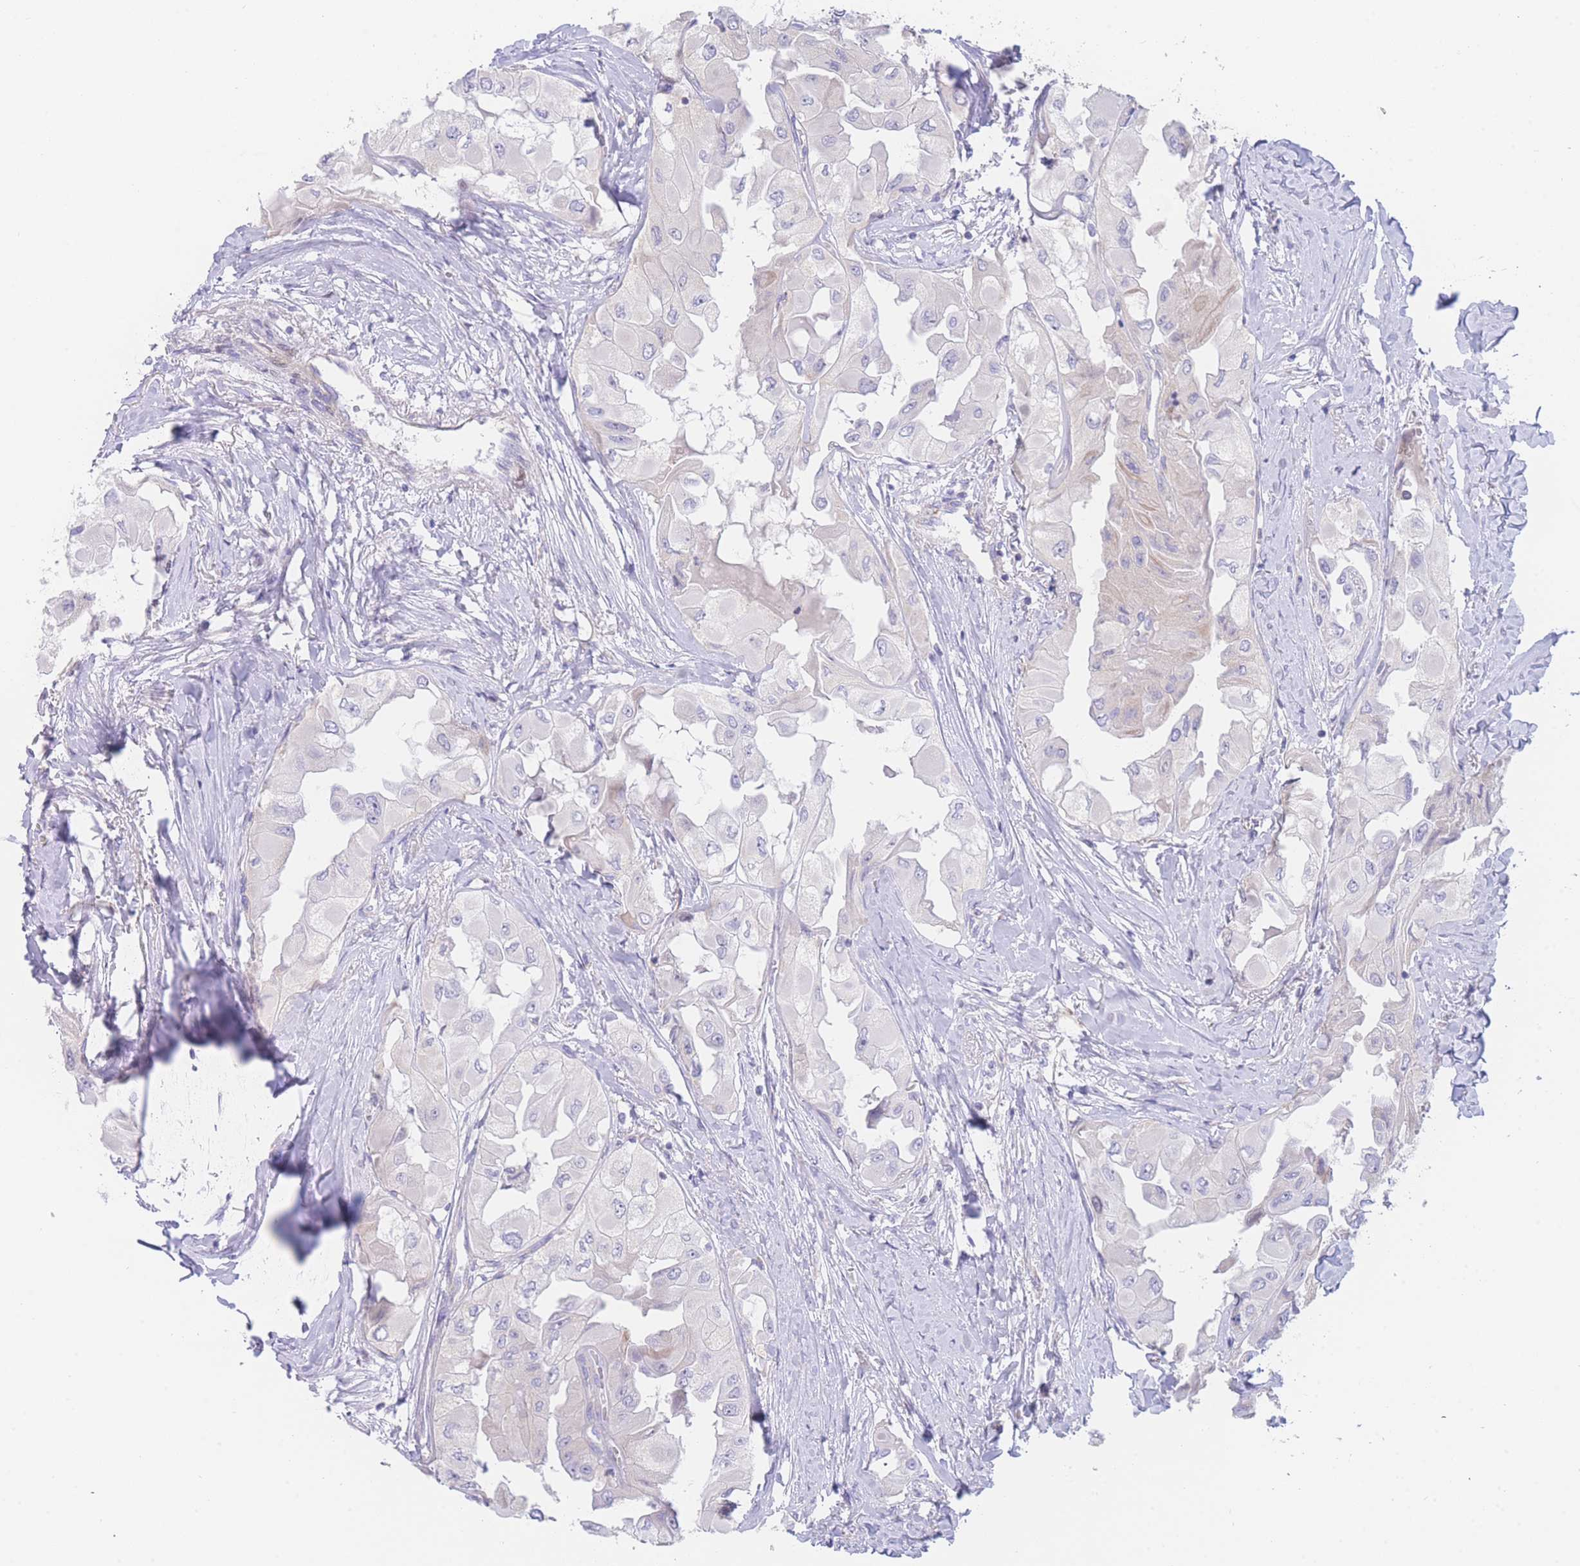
{"staining": {"intensity": "negative", "quantity": "none", "location": "none"}, "tissue": "thyroid cancer", "cell_type": "Tumor cells", "image_type": "cancer", "snomed": [{"axis": "morphology", "description": "Normal tissue, NOS"}, {"axis": "morphology", "description": "Papillary adenocarcinoma, NOS"}, {"axis": "topography", "description": "Thyroid gland"}], "caption": "Micrograph shows no protein expression in tumor cells of papillary adenocarcinoma (thyroid) tissue. (IHC, brightfield microscopy, high magnification).", "gene": "GPAM", "patient": {"sex": "female", "age": 59}}